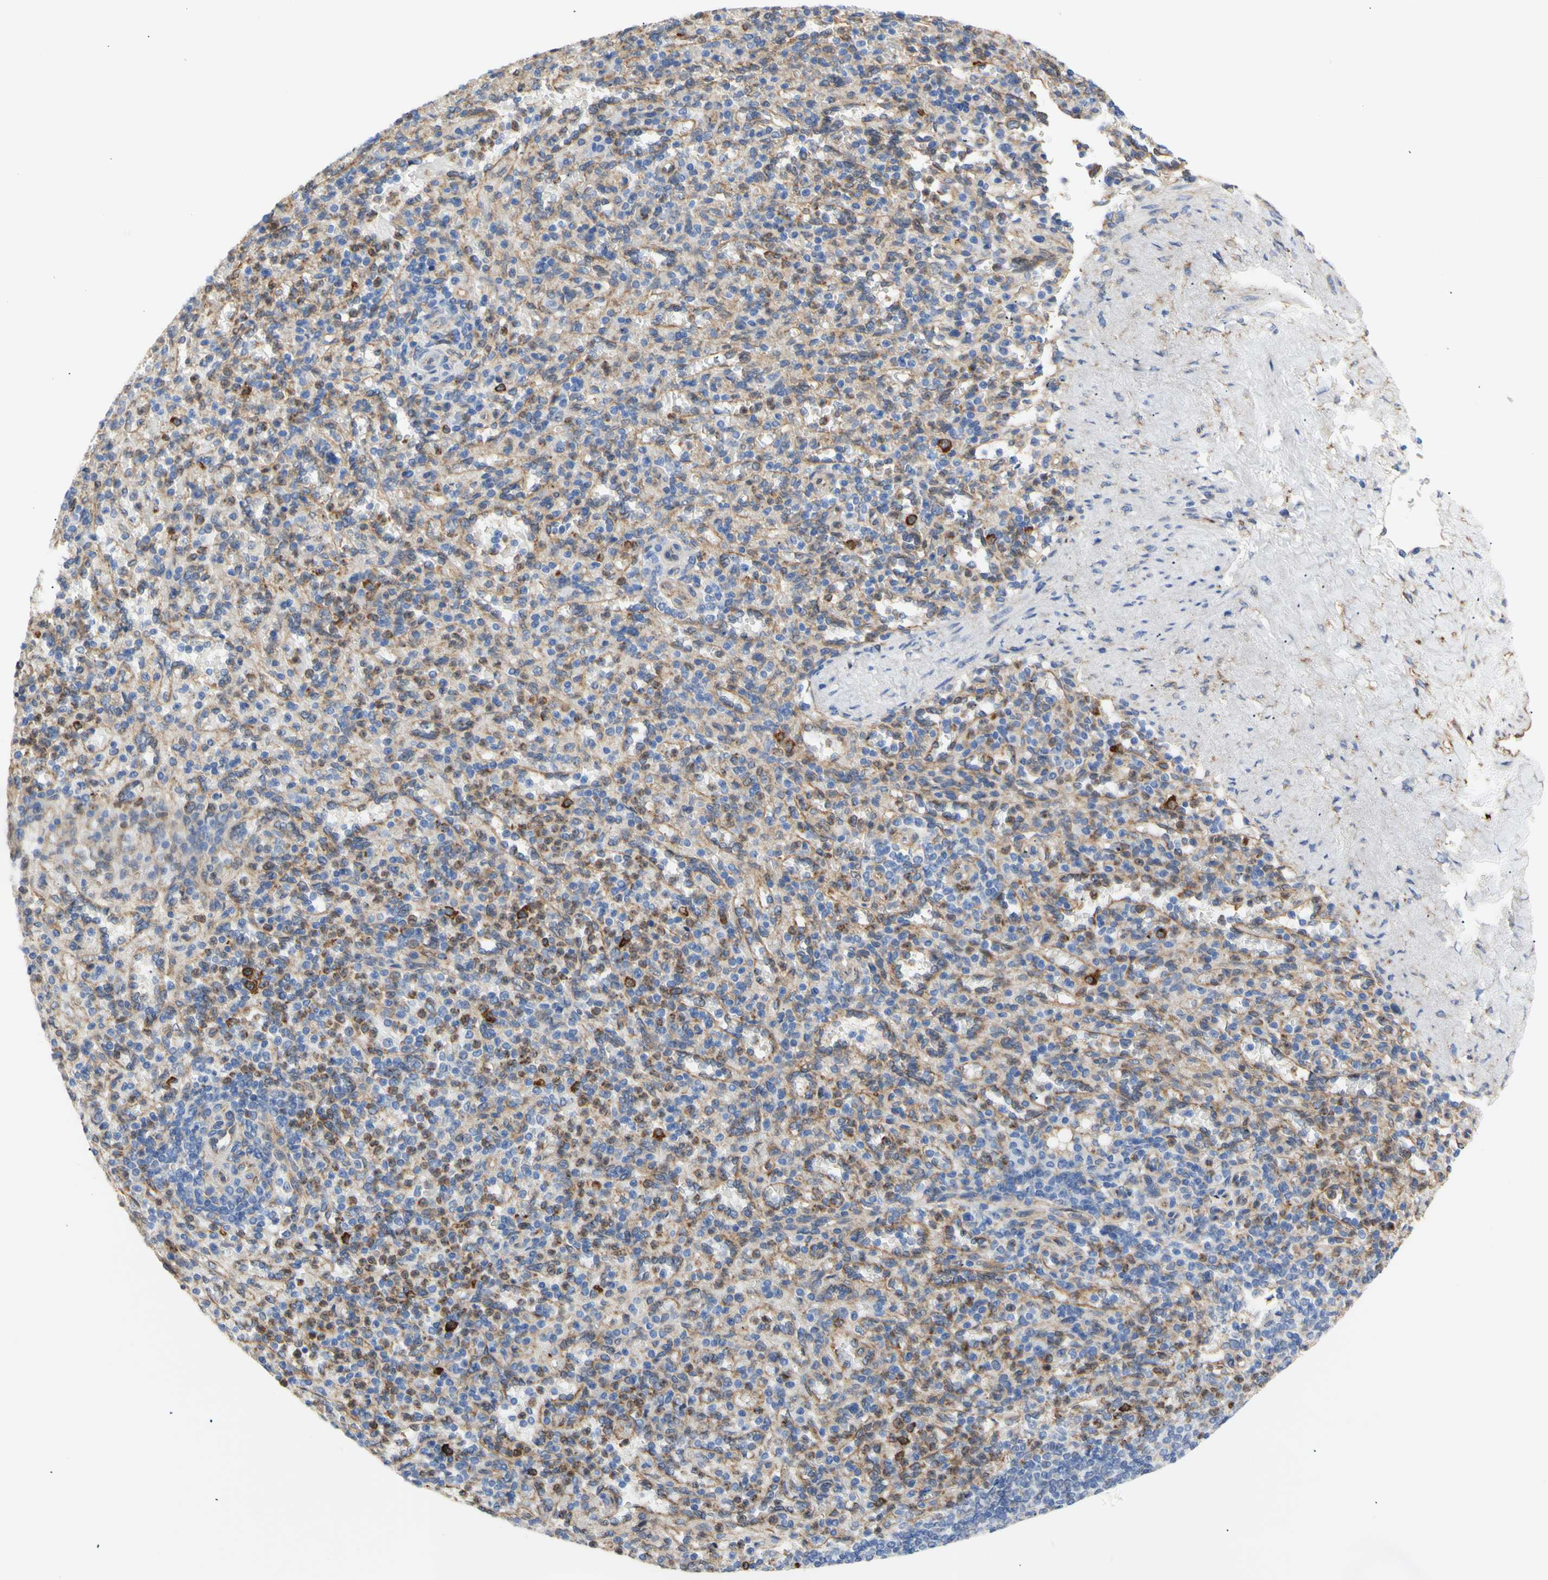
{"staining": {"intensity": "moderate", "quantity": "25%-75%", "location": "nuclear"}, "tissue": "spleen", "cell_type": "Cells in red pulp", "image_type": "normal", "snomed": [{"axis": "morphology", "description": "Normal tissue, NOS"}, {"axis": "topography", "description": "Spleen"}], "caption": "Human spleen stained with a brown dye reveals moderate nuclear positive staining in approximately 25%-75% of cells in red pulp.", "gene": "ERLIN1", "patient": {"sex": "female", "age": 74}}